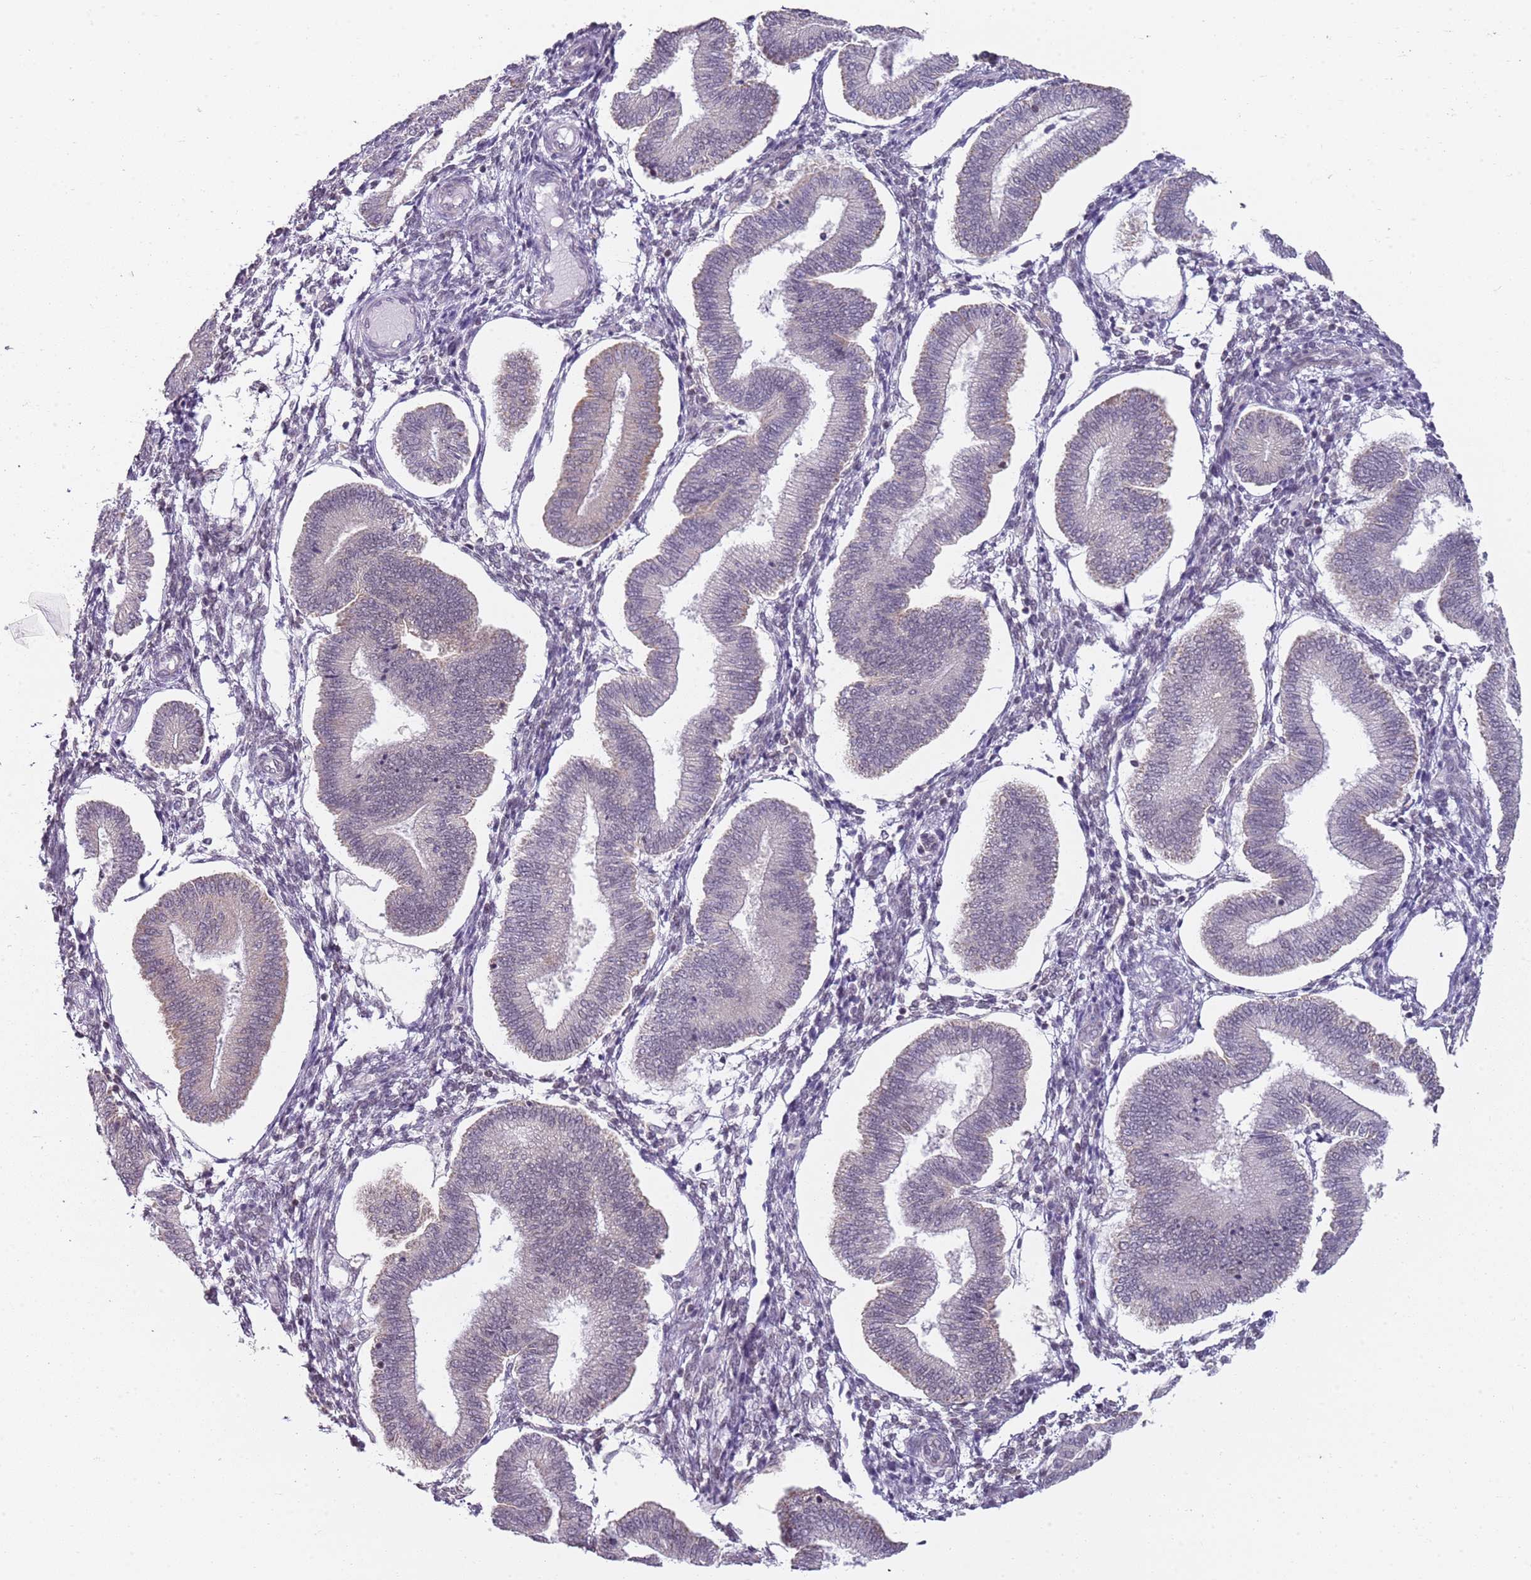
{"staining": {"intensity": "negative", "quantity": "none", "location": "none"}, "tissue": "endometrium", "cell_type": "Cells in endometrial stroma", "image_type": "normal", "snomed": [{"axis": "morphology", "description": "Normal tissue, NOS"}, {"axis": "topography", "description": "Endometrium"}], "caption": "The immunohistochemistry (IHC) image has no significant expression in cells in endometrial stroma of endometrium.", "gene": "SMARCAL1", "patient": {"sex": "female", "age": 39}}